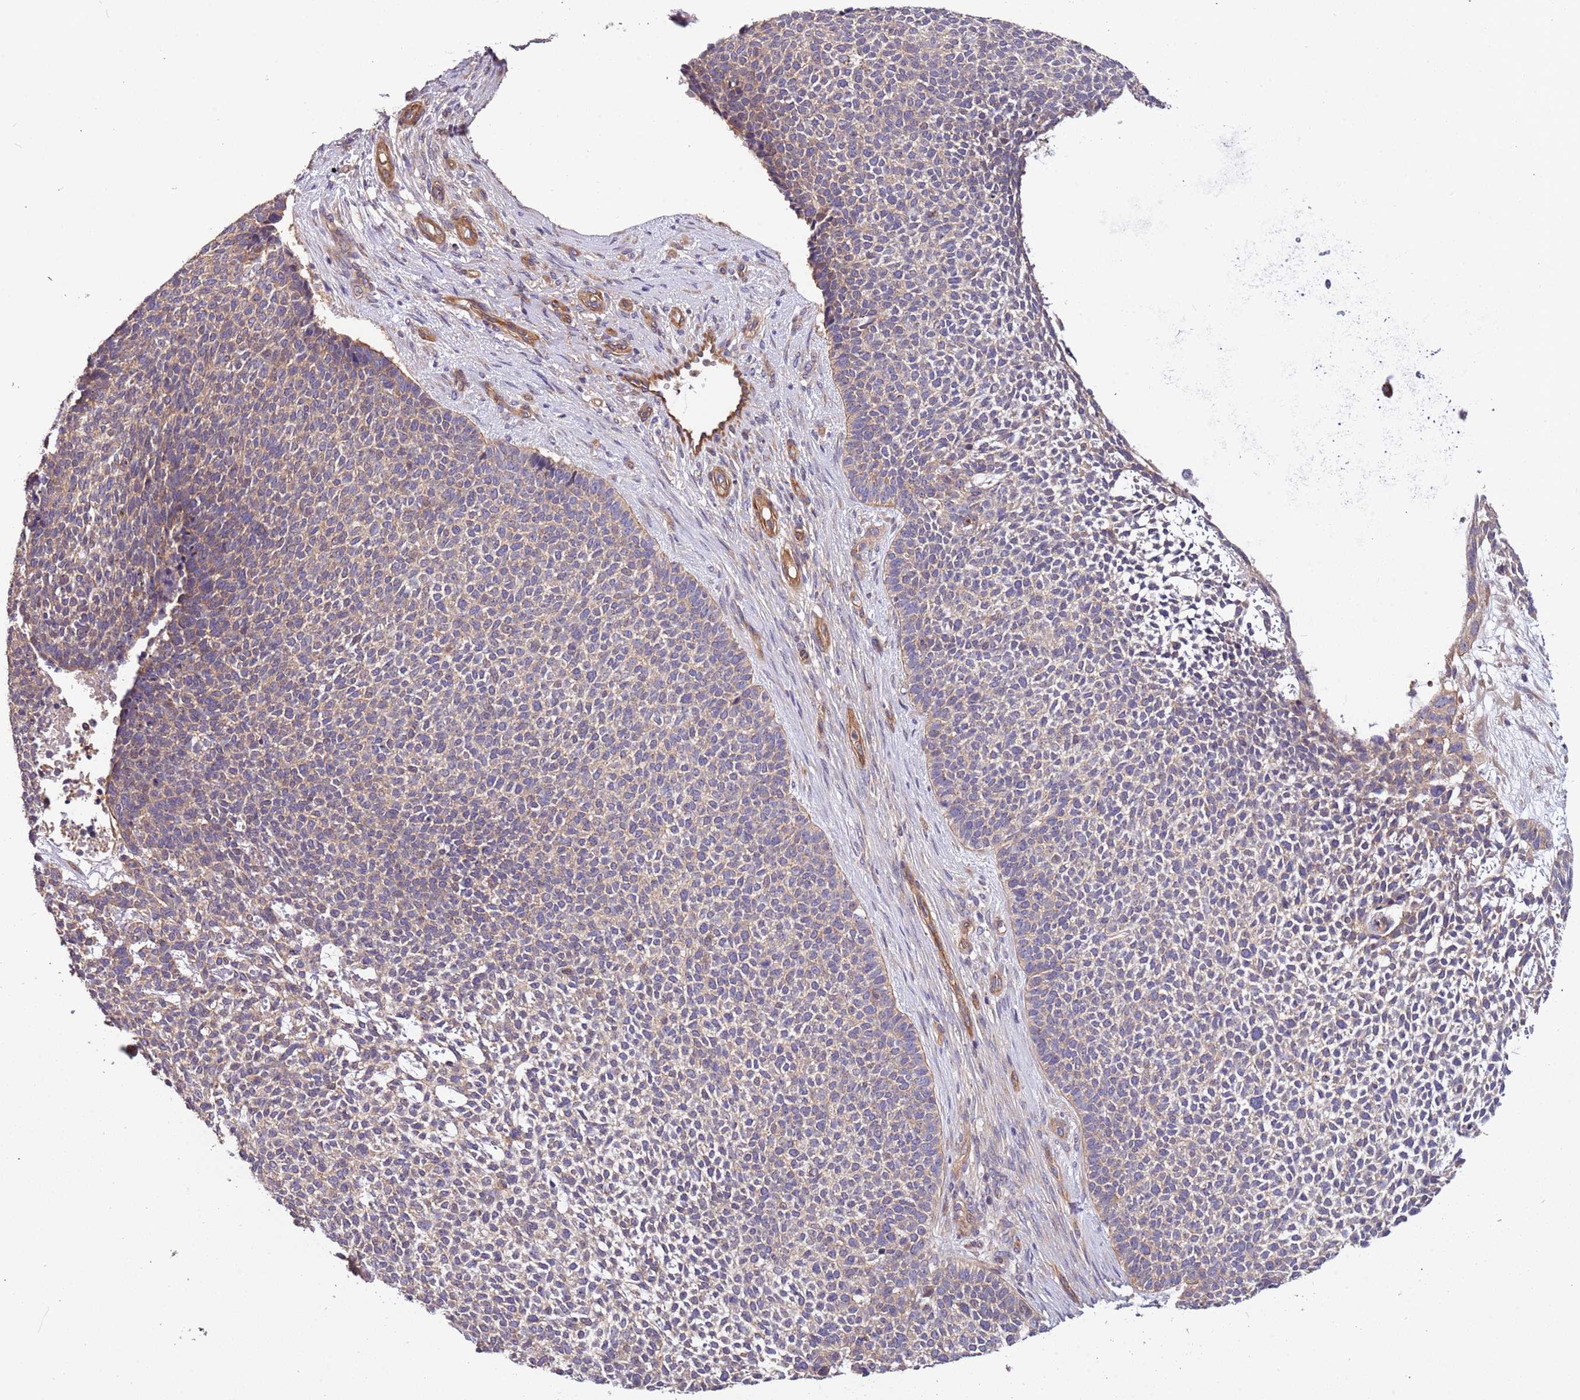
{"staining": {"intensity": "weak", "quantity": "<25%", "location": "cytoplasmic/membranous"}, "tissue": "skin cancer", "cell_type": "Tumor cells", "image_type": "cancer", "snomed": [{"axis": "morphology", "description": "Basal cell carcinoma"}, {"axis": "topography", "description": "Skin"}], "caption": "DAB immunohistochemical staining of human skin cancer exhibits no significant expression in tumor cells.", "gene": "LAMB4", "patient": {"sex": "female", "age": 84}}